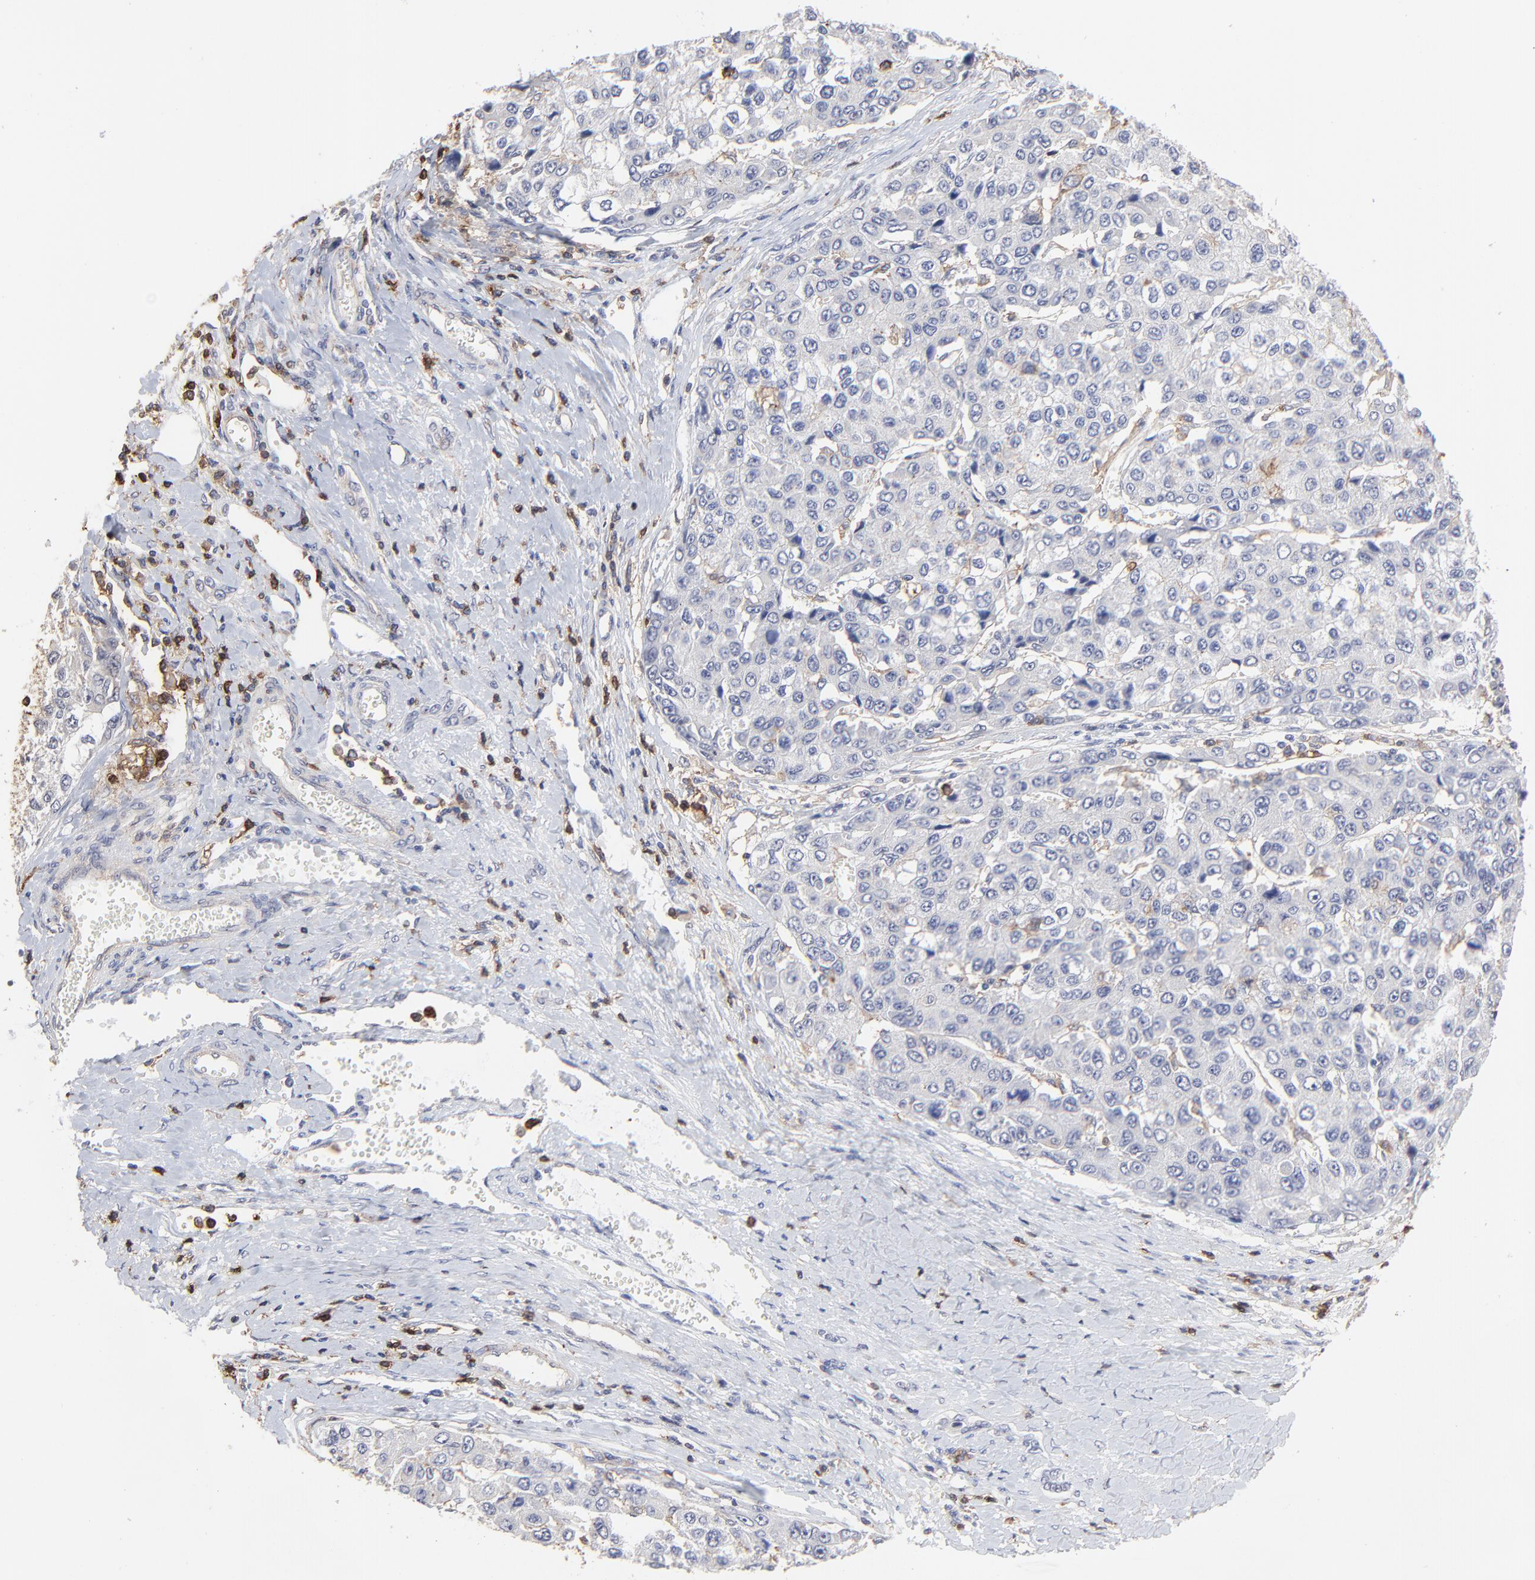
{"staining": {"intensity": "negative", "quantity": "none", "location": "none"}, "tissue": "liver cancer", "cell_type": "Tumor cells", "image_type": "cancer", "snomed": [{"axis": "morphology", "description": "Carcinoma, Hepatocellular, NOS"}, {"axis": "topography", "description": "Liver"}], "caption": "Immunohistochemistry of hepatocellular carcinoma (liver) demonstrates no expression in tumor cells. (Brightfield microscopy of DAB (3,3'-diaminobenzidine) IHC at high magnification).", "gene": "SLC6A14", "patient": {"sex": "female", "age": 66}}